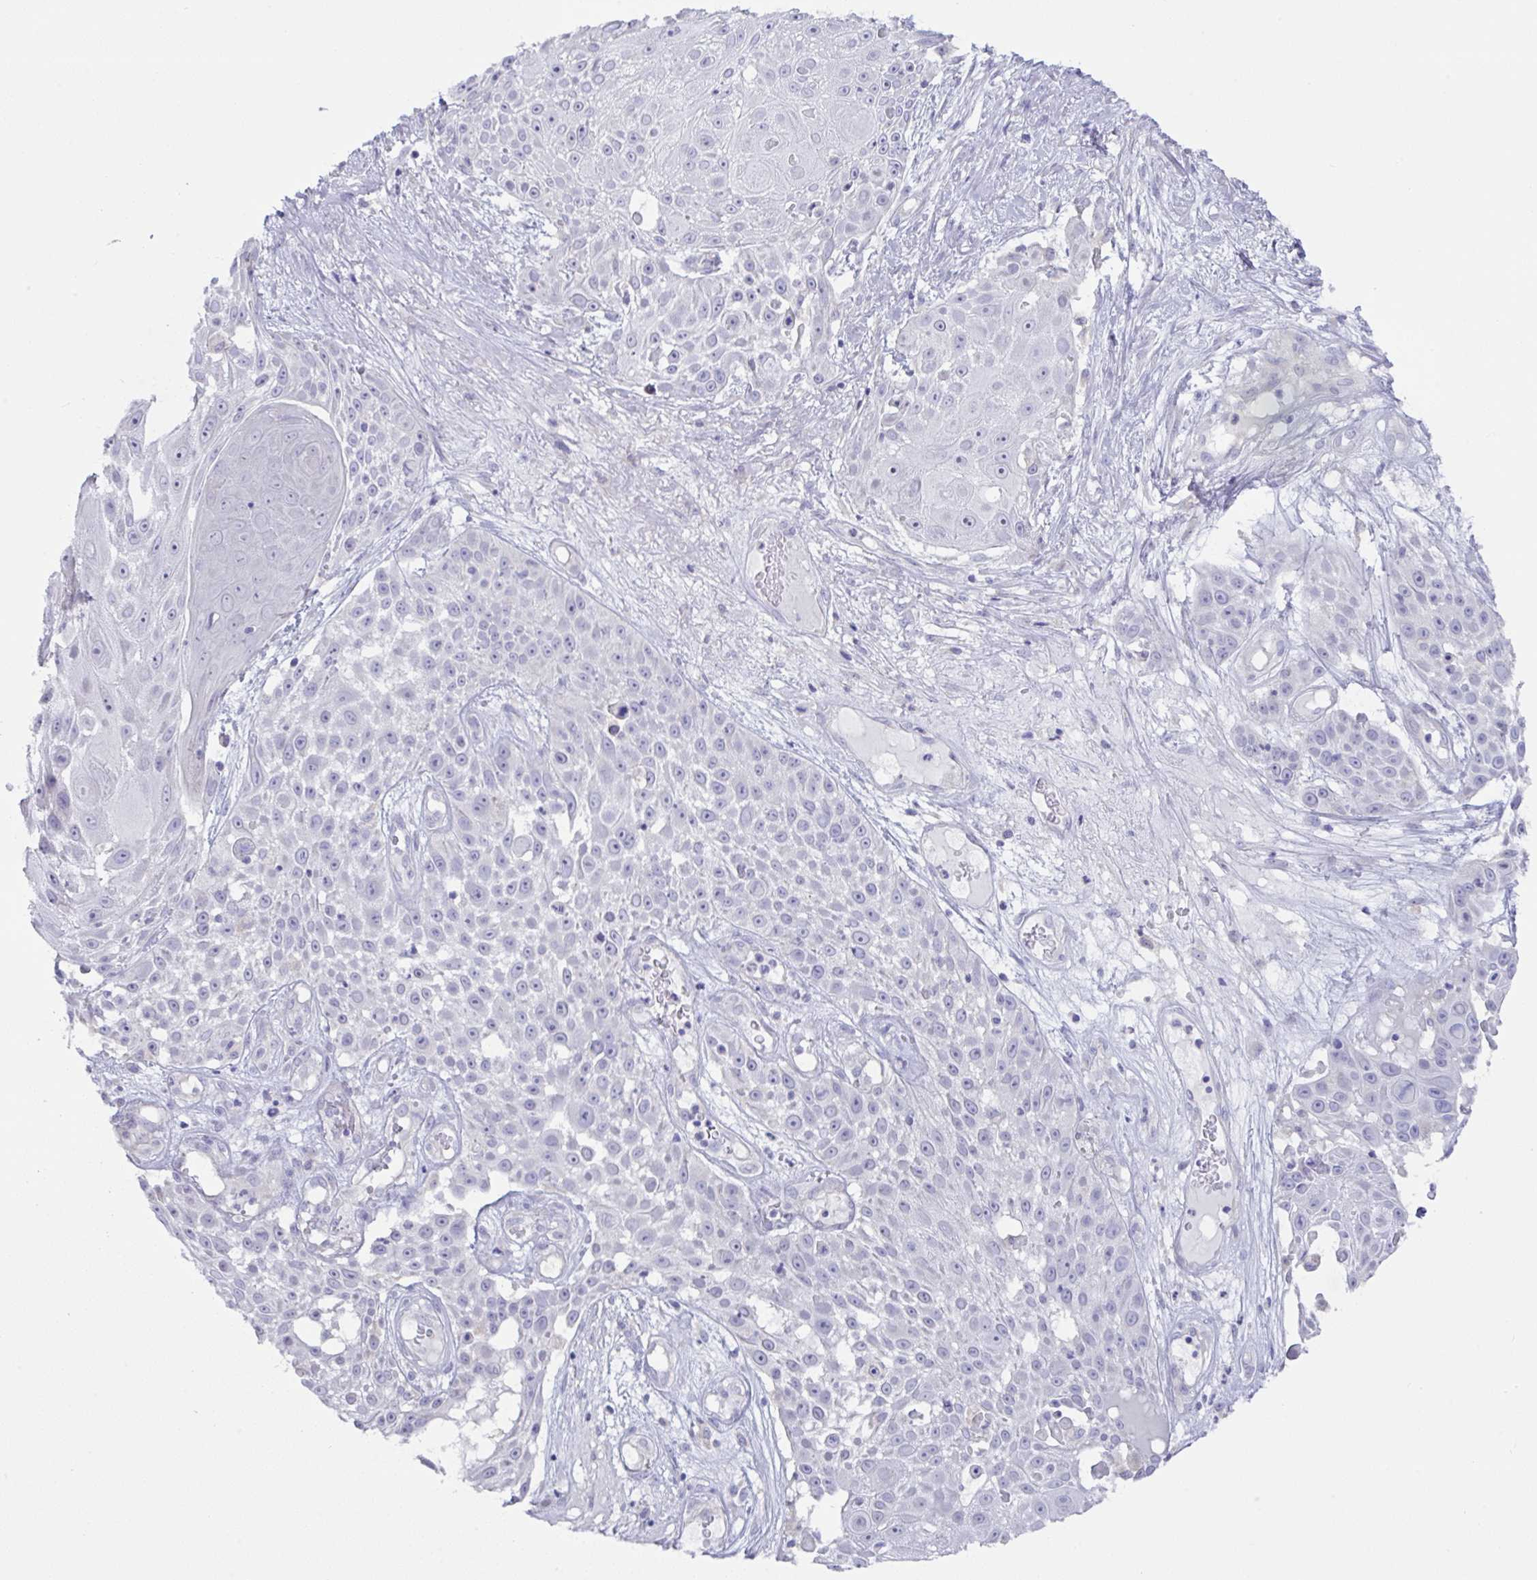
{"staining": {"intensity": "negative", "quantity": "none", "location": "none"}, "tissue": "skin cancer", "cell_type": "Tumor cells", "image_type": "cancer", "snomed": [{"axis": "morphology", "description": "Squamous cell carcinoma, NOS"}, {"axis": "topography", "description": "Skin"}], "caption": "This is an IHC photomicrograph of human skin cancer (squamous cell carcinoma). There is no staining in tumor cells.", "gene": "MED11", "patient": {"sex": "female", "age": 86}}